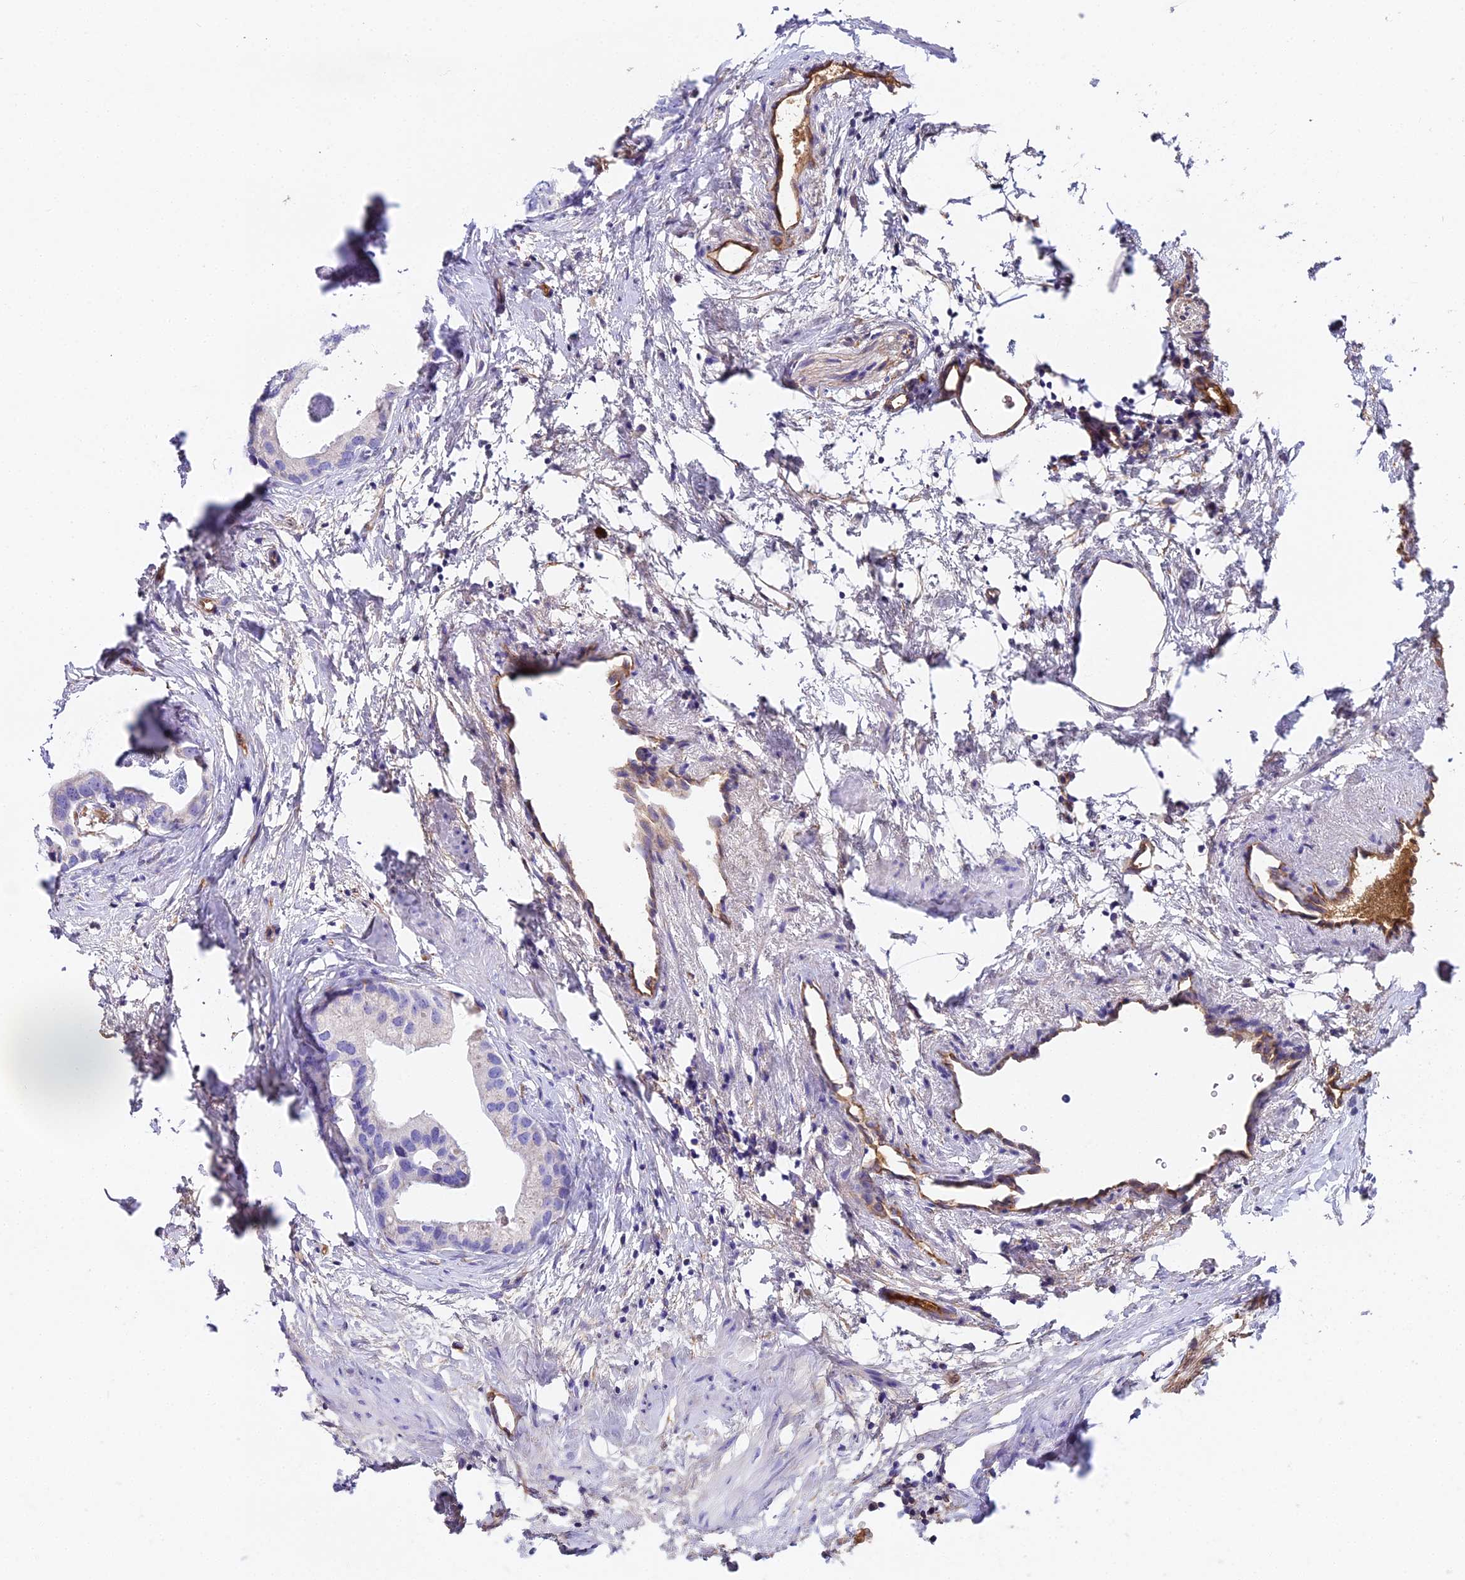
{"staining": {"intensity": "negative", "quantity": "none", "location": "none"}, "tissue": "prostate cancer", "cell_type": "Tumor cells", "image_type": "cancer", "snomed": [{"axis": "morphology", "description": "Adenocarcinoma, Low grade"}, {"axis": "topography", "description": "Prostate"}], "caption": "Immunohistochemical staining of human prostate cancer exhibits no significant positivity in tumor cells.", "gene": "BEX4", "patient": {"sex": "male", "age": 63}}